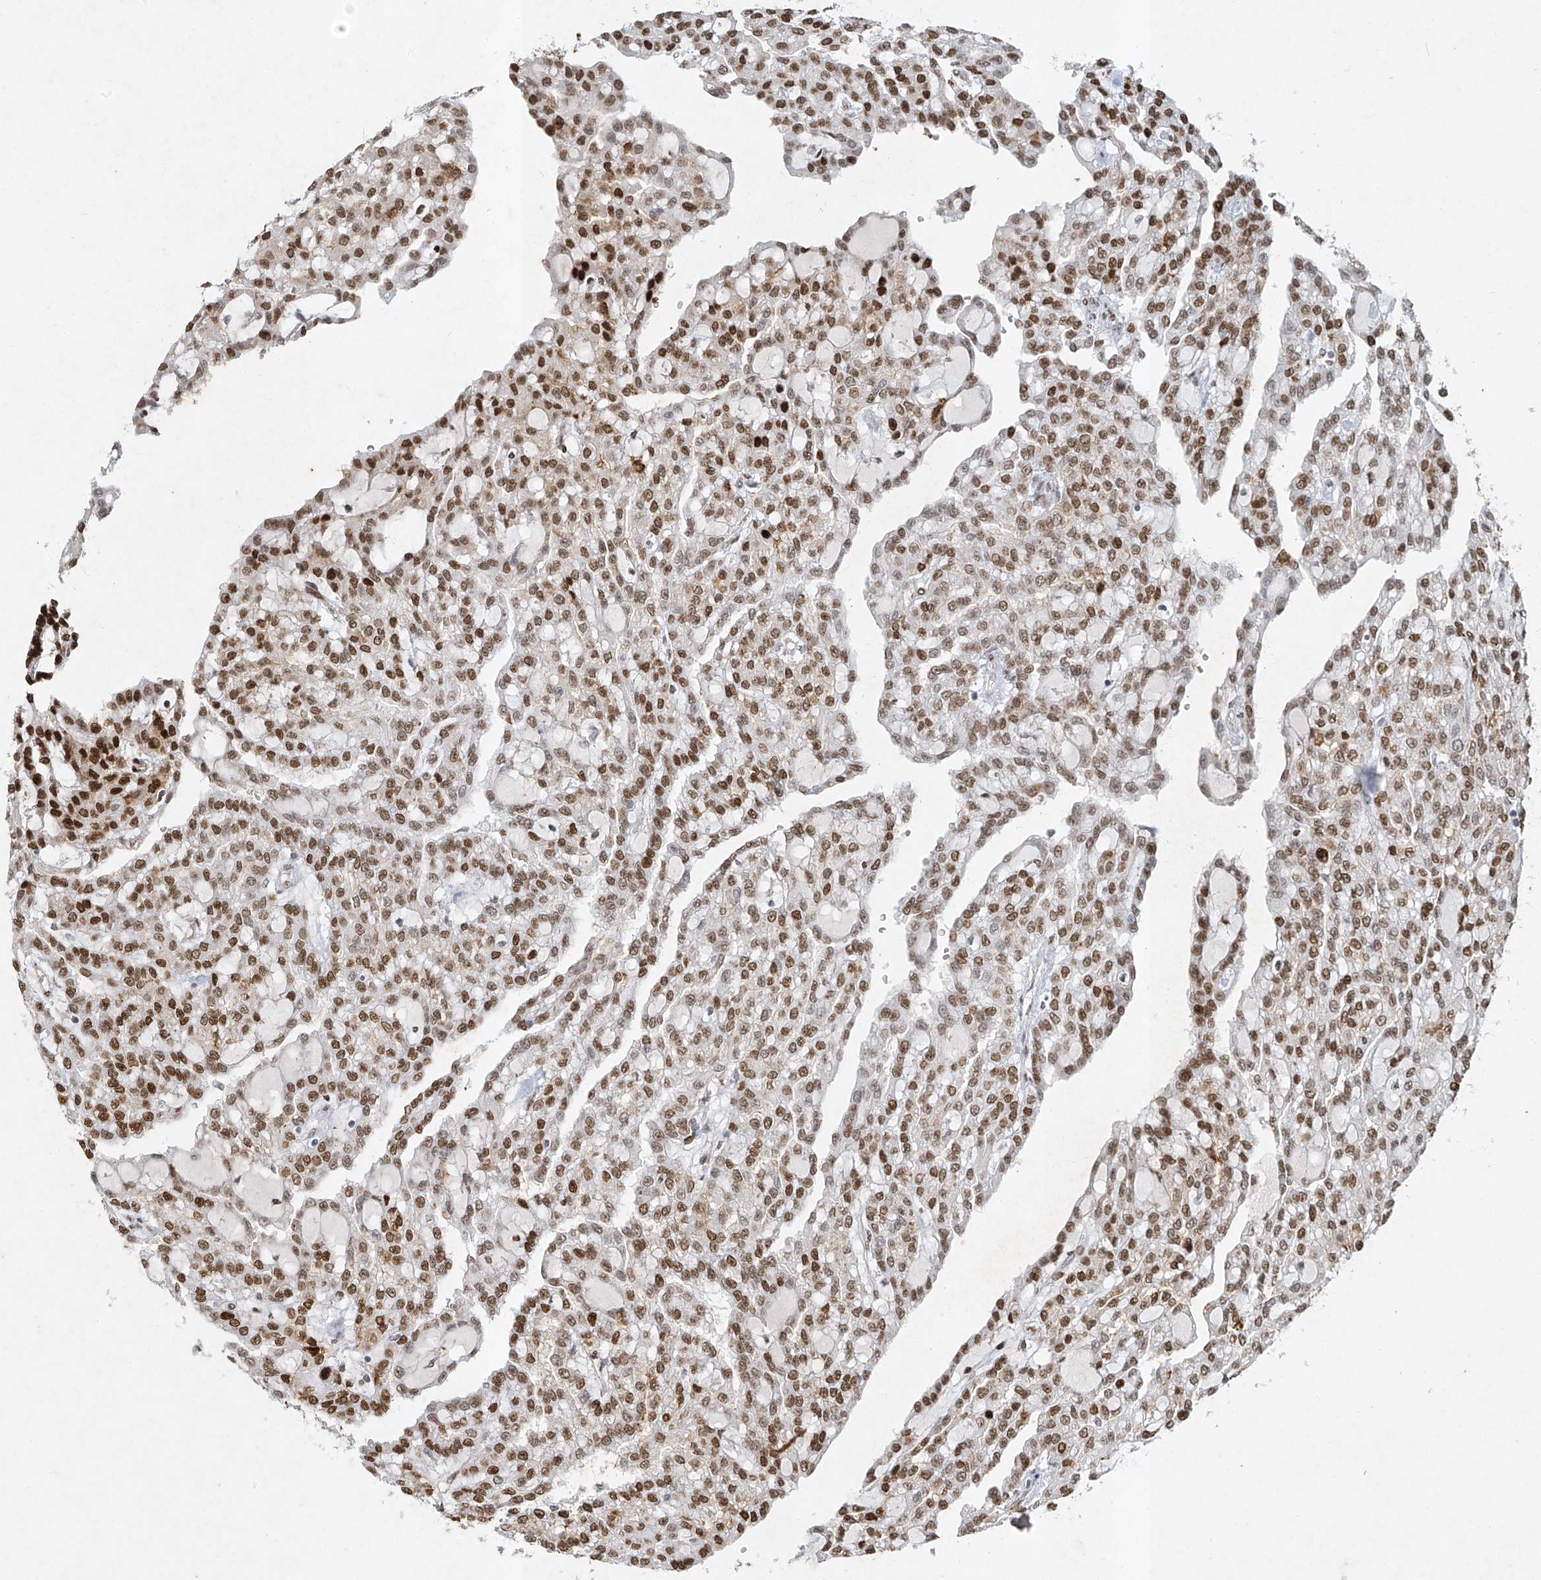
{"staining": {"intensity": "moderate", "quantity": ">75%", "location": "nuclear"}, "tissue": "renal cancer", "cell_type": "Tumor cells", "image_type": "cancer", "snomed": [{"axis": "morphology", "description": "Adenocarcinoma, NOS"}, {"axis": "topography", "description": "Kidney"}], "caption": "A brown stain shows moderate nuclear positivity of a protein in renal adenocarcinoma tumor cells. The protein of interest is stained brown, and the nuclei are stained in blue (DAB IHC with brightfield microscopy, high magnification).", "gene": "ATRIP", "patient": {"sex": "male", "age": 63}}